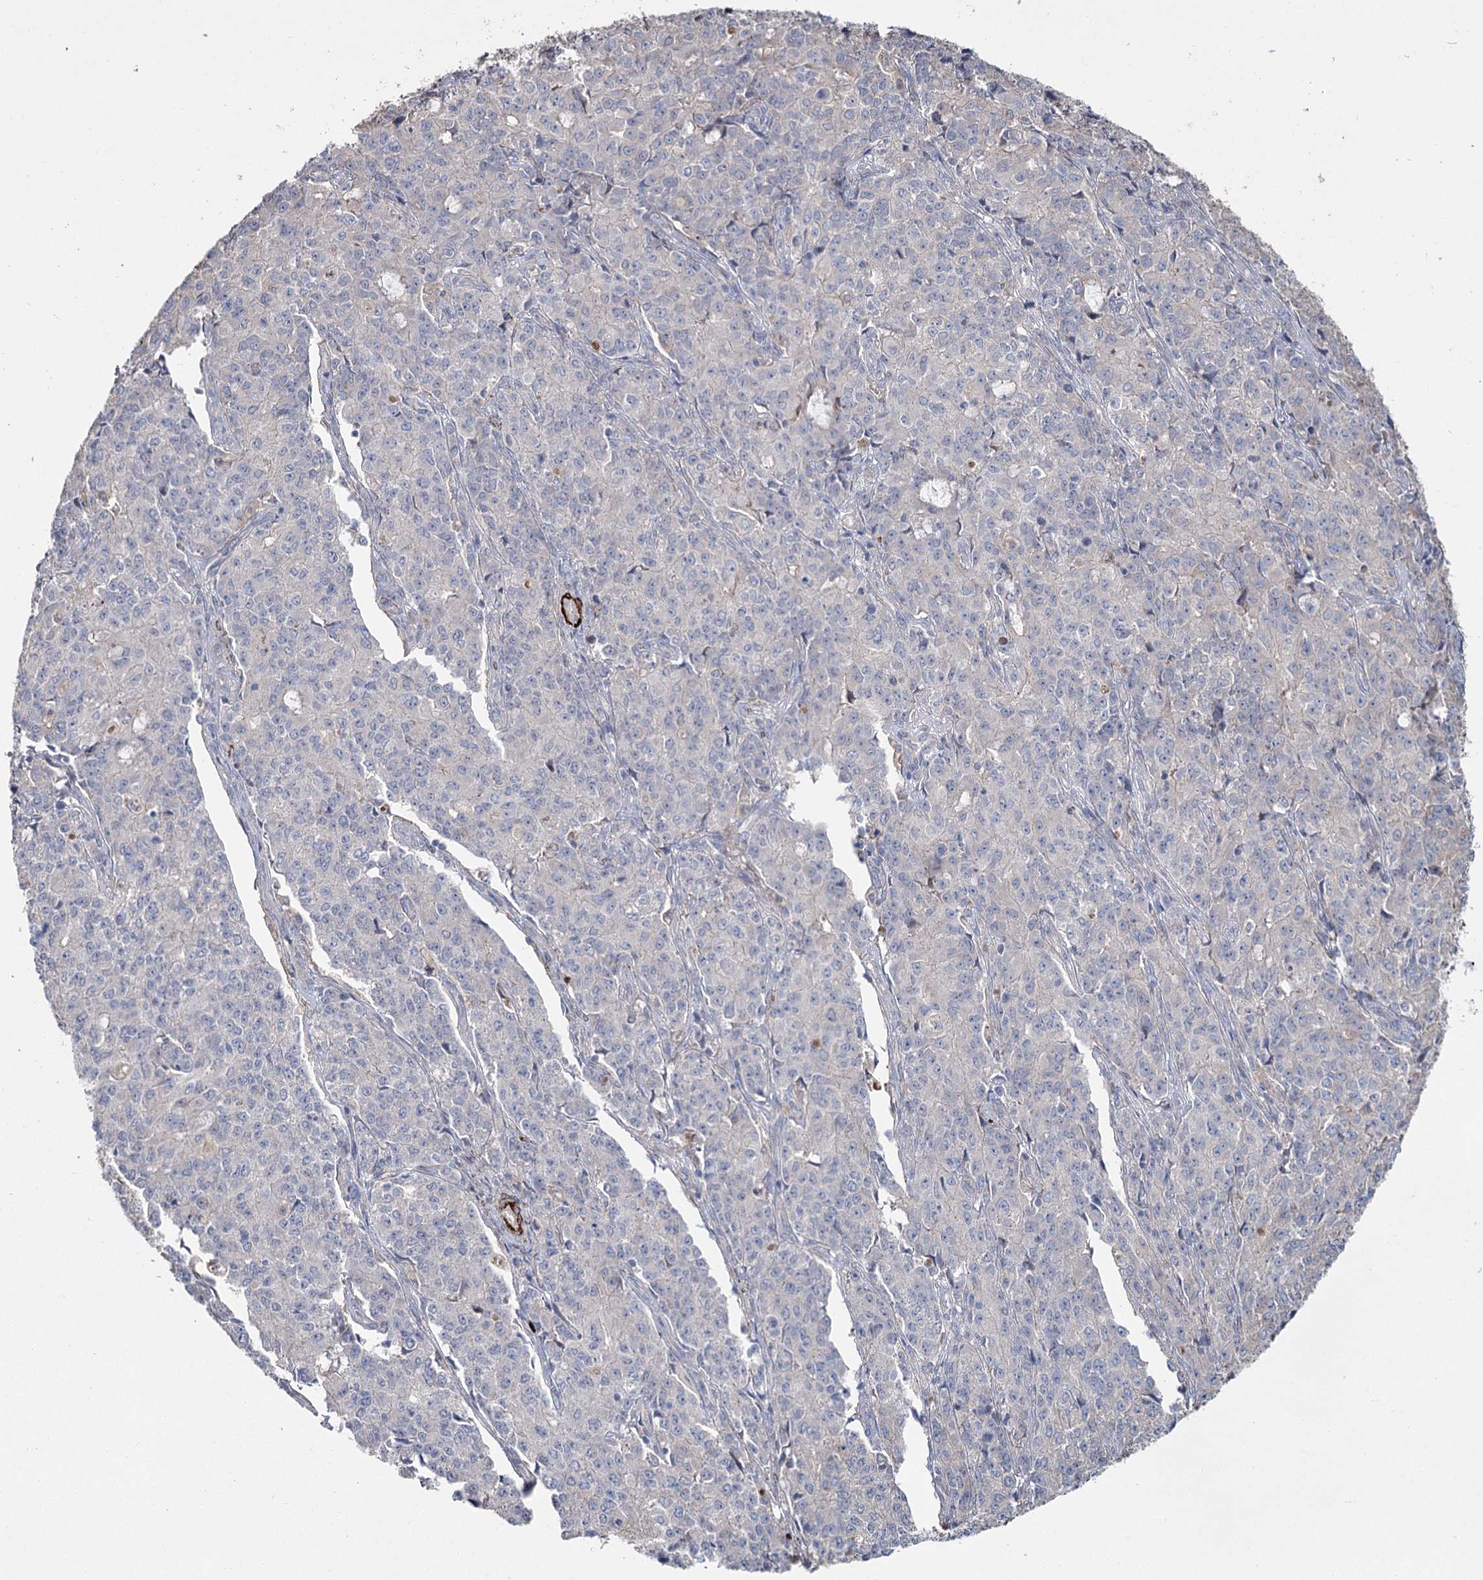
{"staining": {"intensity": "negative", "quantity": "none", "location": "none"}, "tissue": "endometrial cancer", "cell_type": "Tumor cells", "image_type": "cancer", "snomed": [{"axis": "morphology", "description": "Adenocarcinoma, NOS"}, {"axis": "topography", "description": "Endometrium"}], "caption": "Endometrial adenocarcinoma was stained to show a protein in brown. There is no significant positivity in tumor cells.", "gene": "SUMF1", "patient": {"sex": "female", "age": 50}}